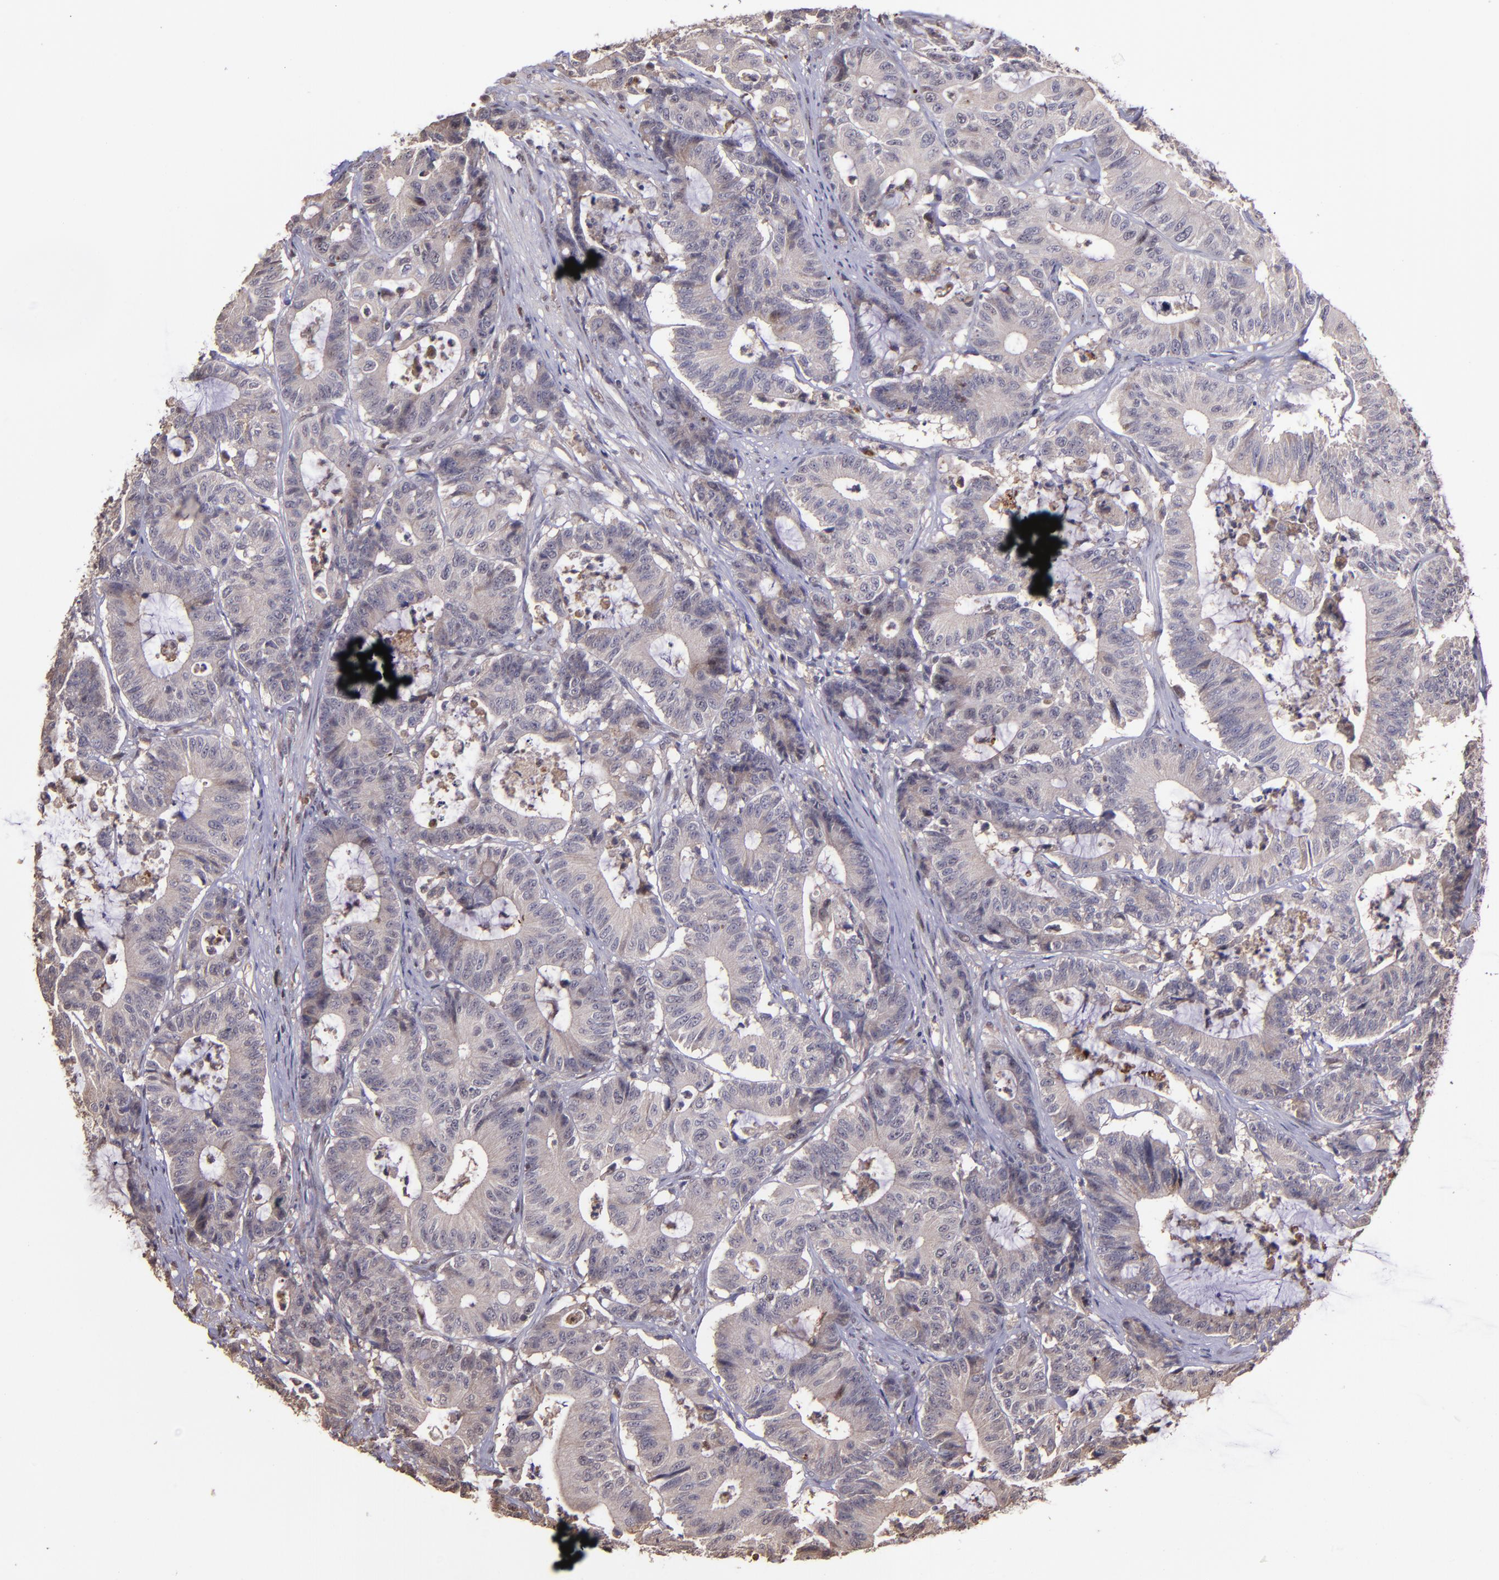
{"staining": {"intensity": "weak", "quantity": ">75%", "location": "cytoplasmic/membranous"}, "tissue": "colorectal cancer", "cell_type": "Tumor cells", "image_type": "cancer", "snomed": [{"axis": "morphology", "description": "Adenocarcinoma, NOS"}, {"axis": "topography", "description": "Colon"}], "caption": "Immunohistochemistry (IHC) micrograph of human colorectal adenocarcinoma stained for a protein (brown), which reveals low levels of weak cytoplasmic/membranous staining in approximately >75% of tumor cells.", "gene": "SERPINF2", "patient": {"sex": "female", "age": 84}}